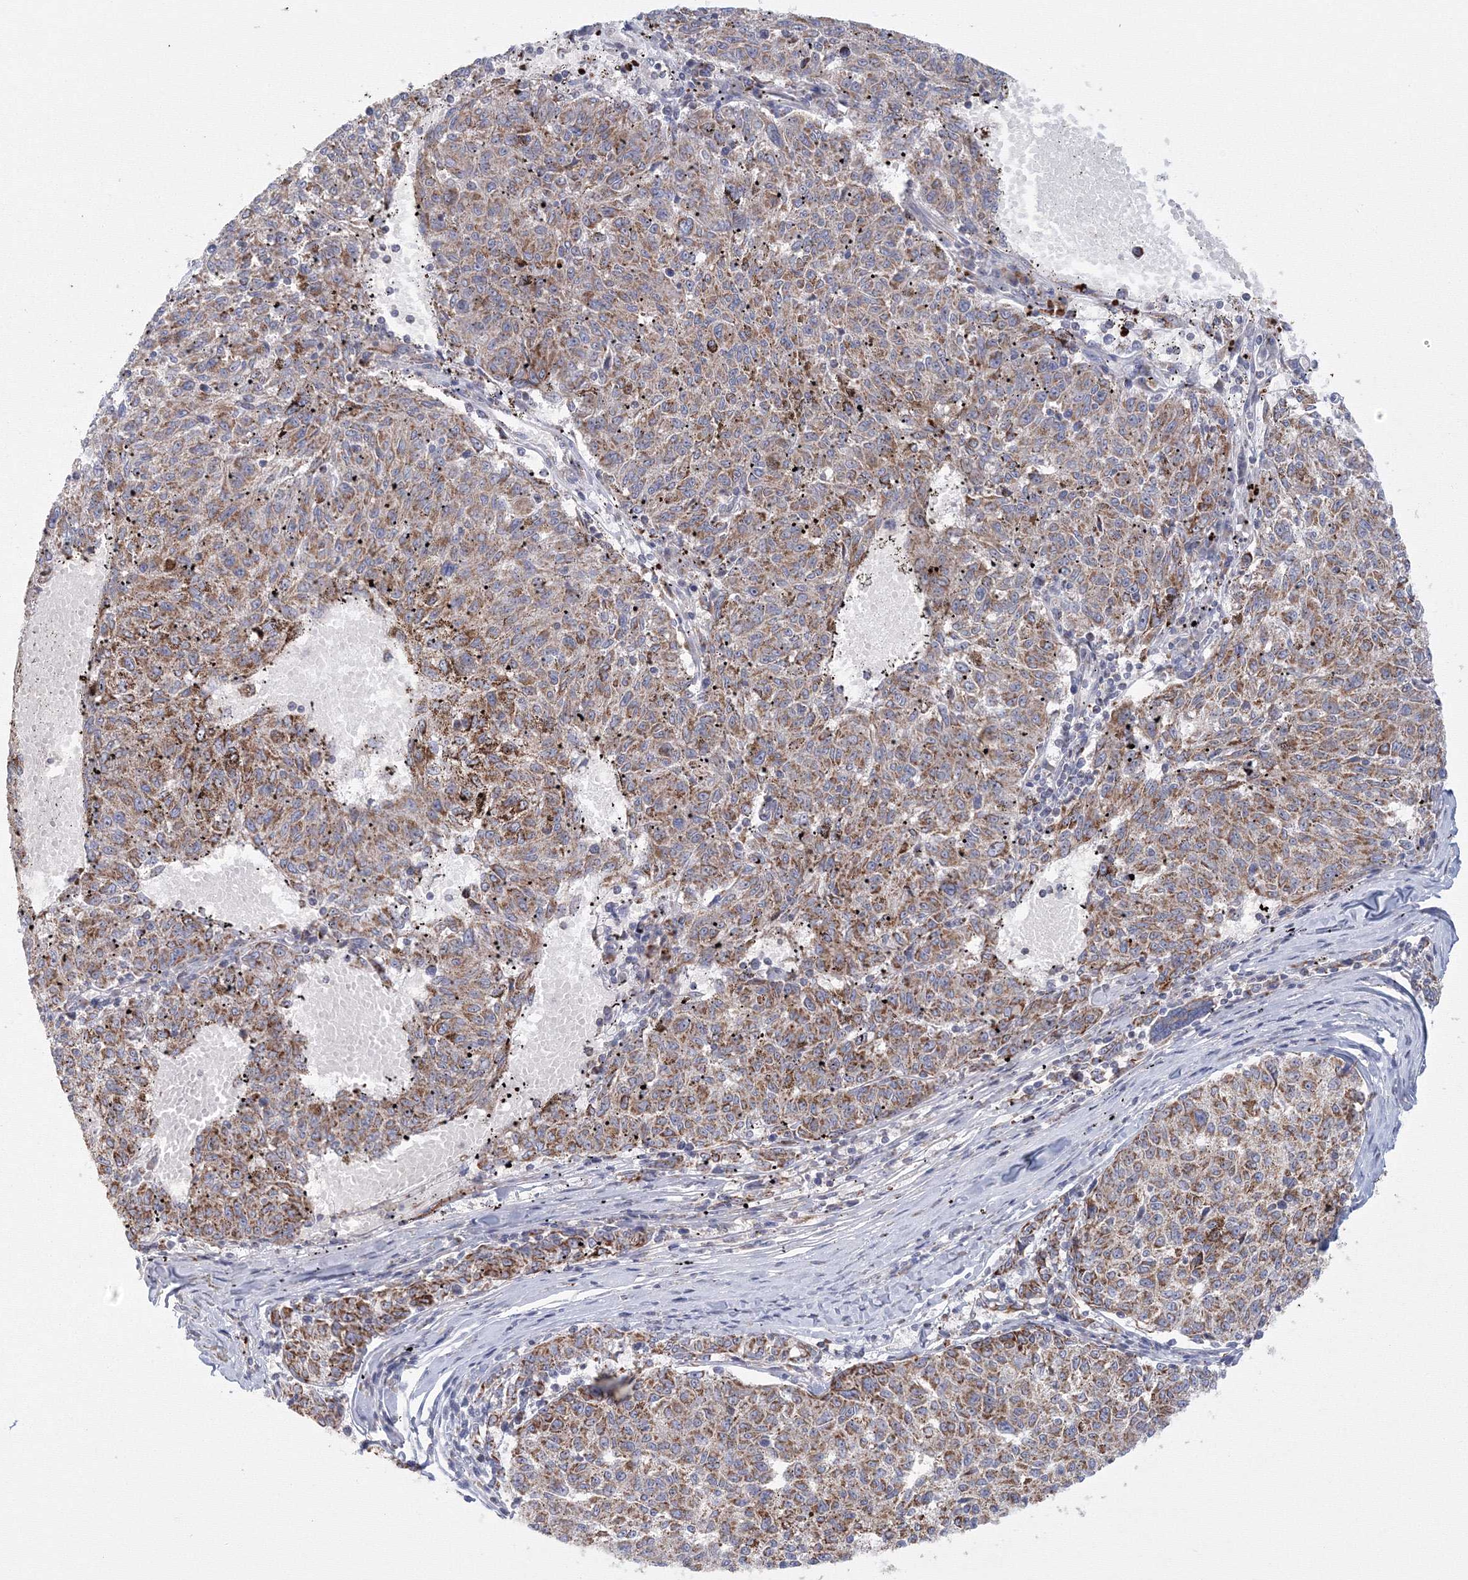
{"staining": {"intensity": "moderate", "quantity": ">75%", "location": "cytoplasmic/membranous"}, "tissue": "melanoma", "cell_type": "Tumor cells", "image_type": "cancer", "snomed": [{"axis": "morphology", "description": "Malignant melanoma, NOS"}, {"axis": "topography", "description": "Skin"}], "caption": "Moderate cytoplasmic/membranous staining is present in about >75% of tumor cells in melanoma.", "gene": "GRPEL1", "patient": {"sex": "female", "age": 72}}